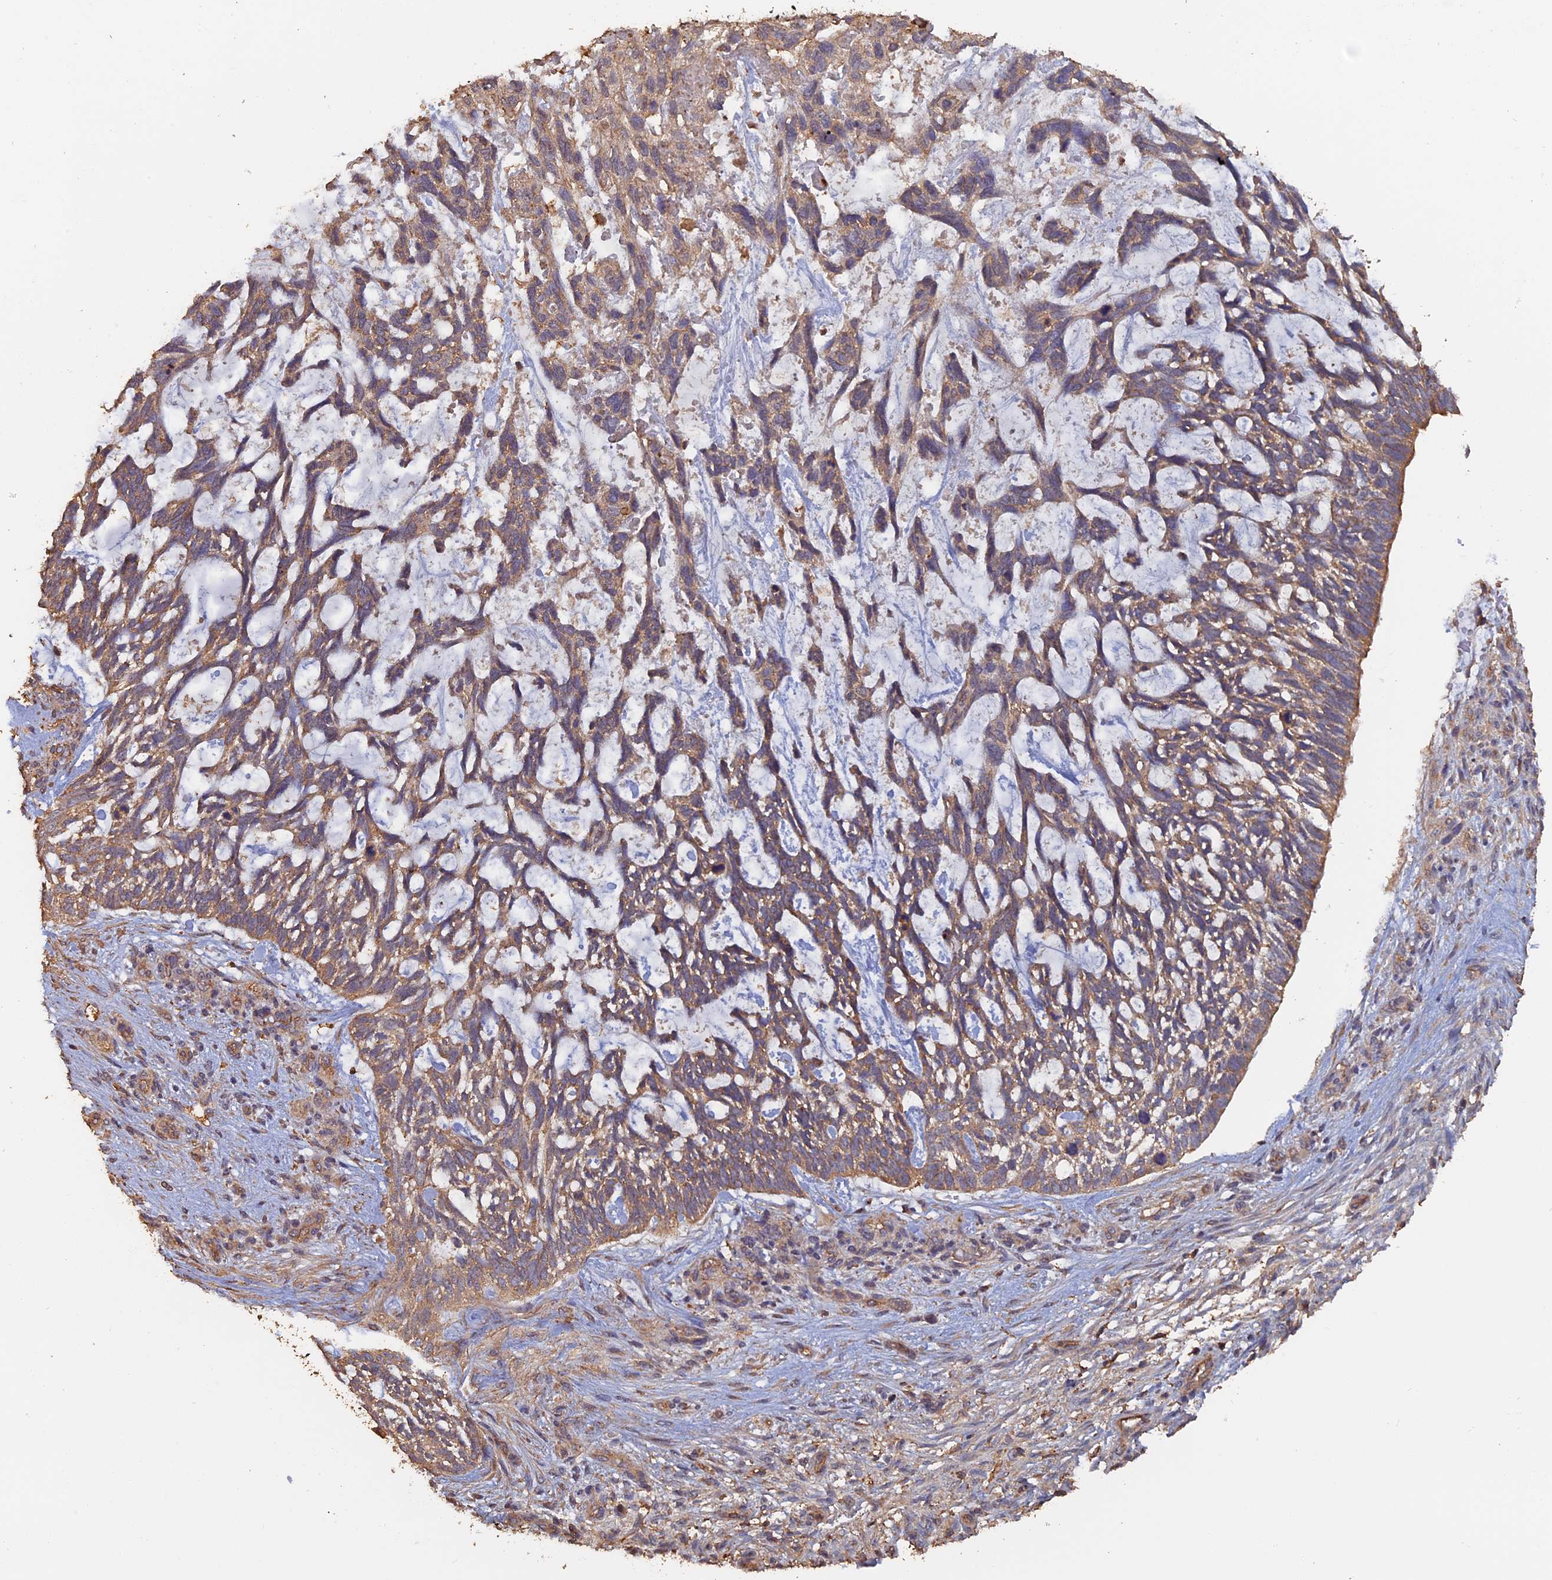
{"staining": {"intensity": "moderate", "quantity": ">75%", "location": "cytoplasmic/membranous"}, "tissue": "skin cancer", "cell_type": "Tumor cells", "image_type": "cancer", "snomed": [{"axis": "morphology", "description": "Basal cell carcinoma"}, {"axis": "topography", "description": "Skin"}], "caption": "Immunohistochemistry (IHC) staining of basal cell carcinoma (skin), which displays medium levels of moderate cytoplasmic/membranous staining in approximately >75% of tumor cells indicating moderate cytoplasmic/membranous protein positivity. The staining was performed using DAB (3,3'-diaminobenzidine) (brown) for protein detection and nuclei were counterstained in hematoxylin (blue).", "gene": "PIGQ", "patient": {"sex": "male", "age": 88}}